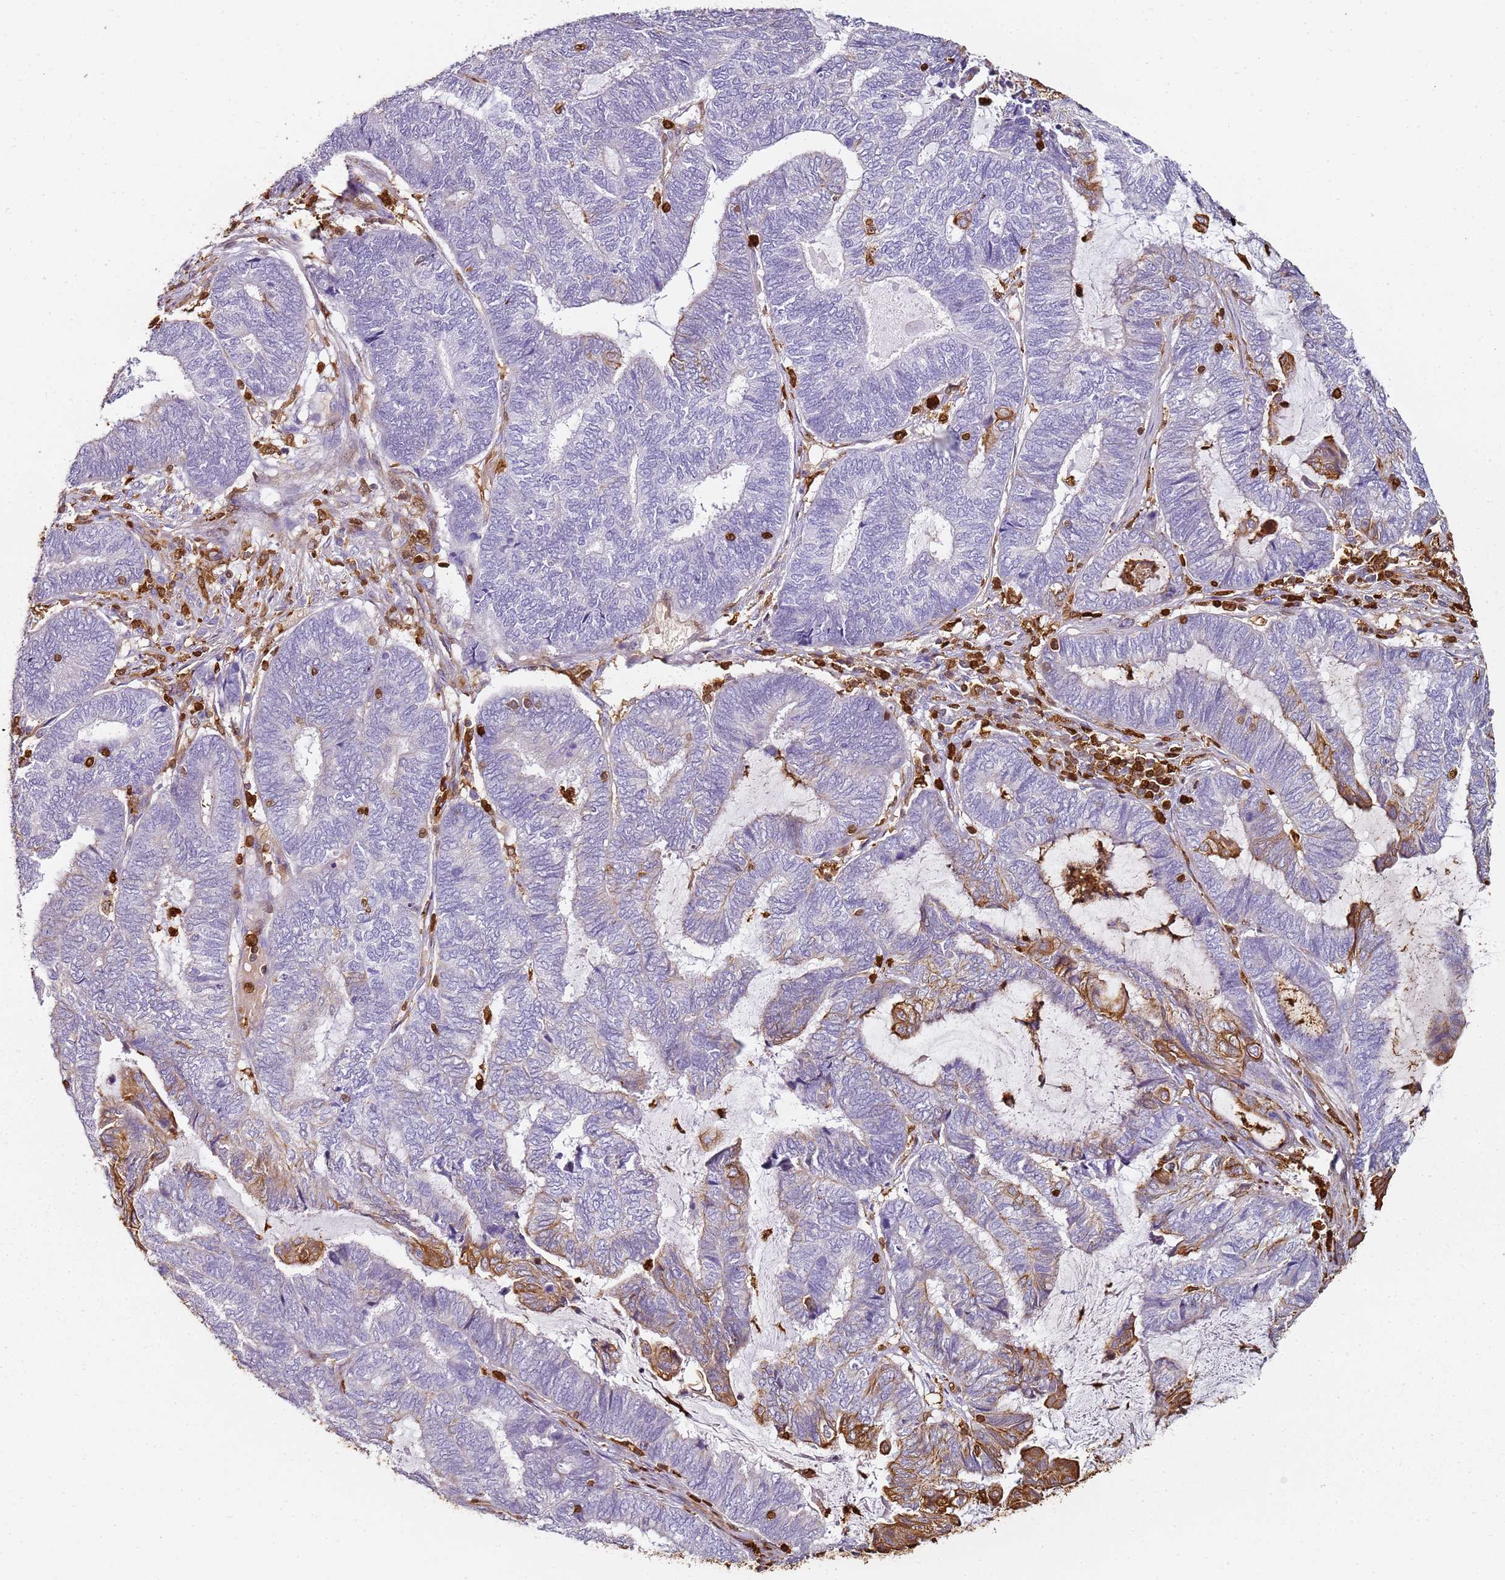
{"staining": {"intensity": "negative", "quantity": "none", "location": "none"}, "tissue": "endometrial cancer", "cell_type": "Tumor cells", "image_type": "cancer", "snomed": [{"axis": "morphology", "description": "Adenocarcinoma, NOS"}, {"axis": "topography", "description": "Uterus"}, {"axis": "topography", "description": "Endometrium"}], "caption": "The IHC histopathology image has no significant staining in tumor cells of endometrial cancer (adenocarcinoma) tissue.", "gene": "S100A4", "patient": {"sex": "female", "age": 70}}